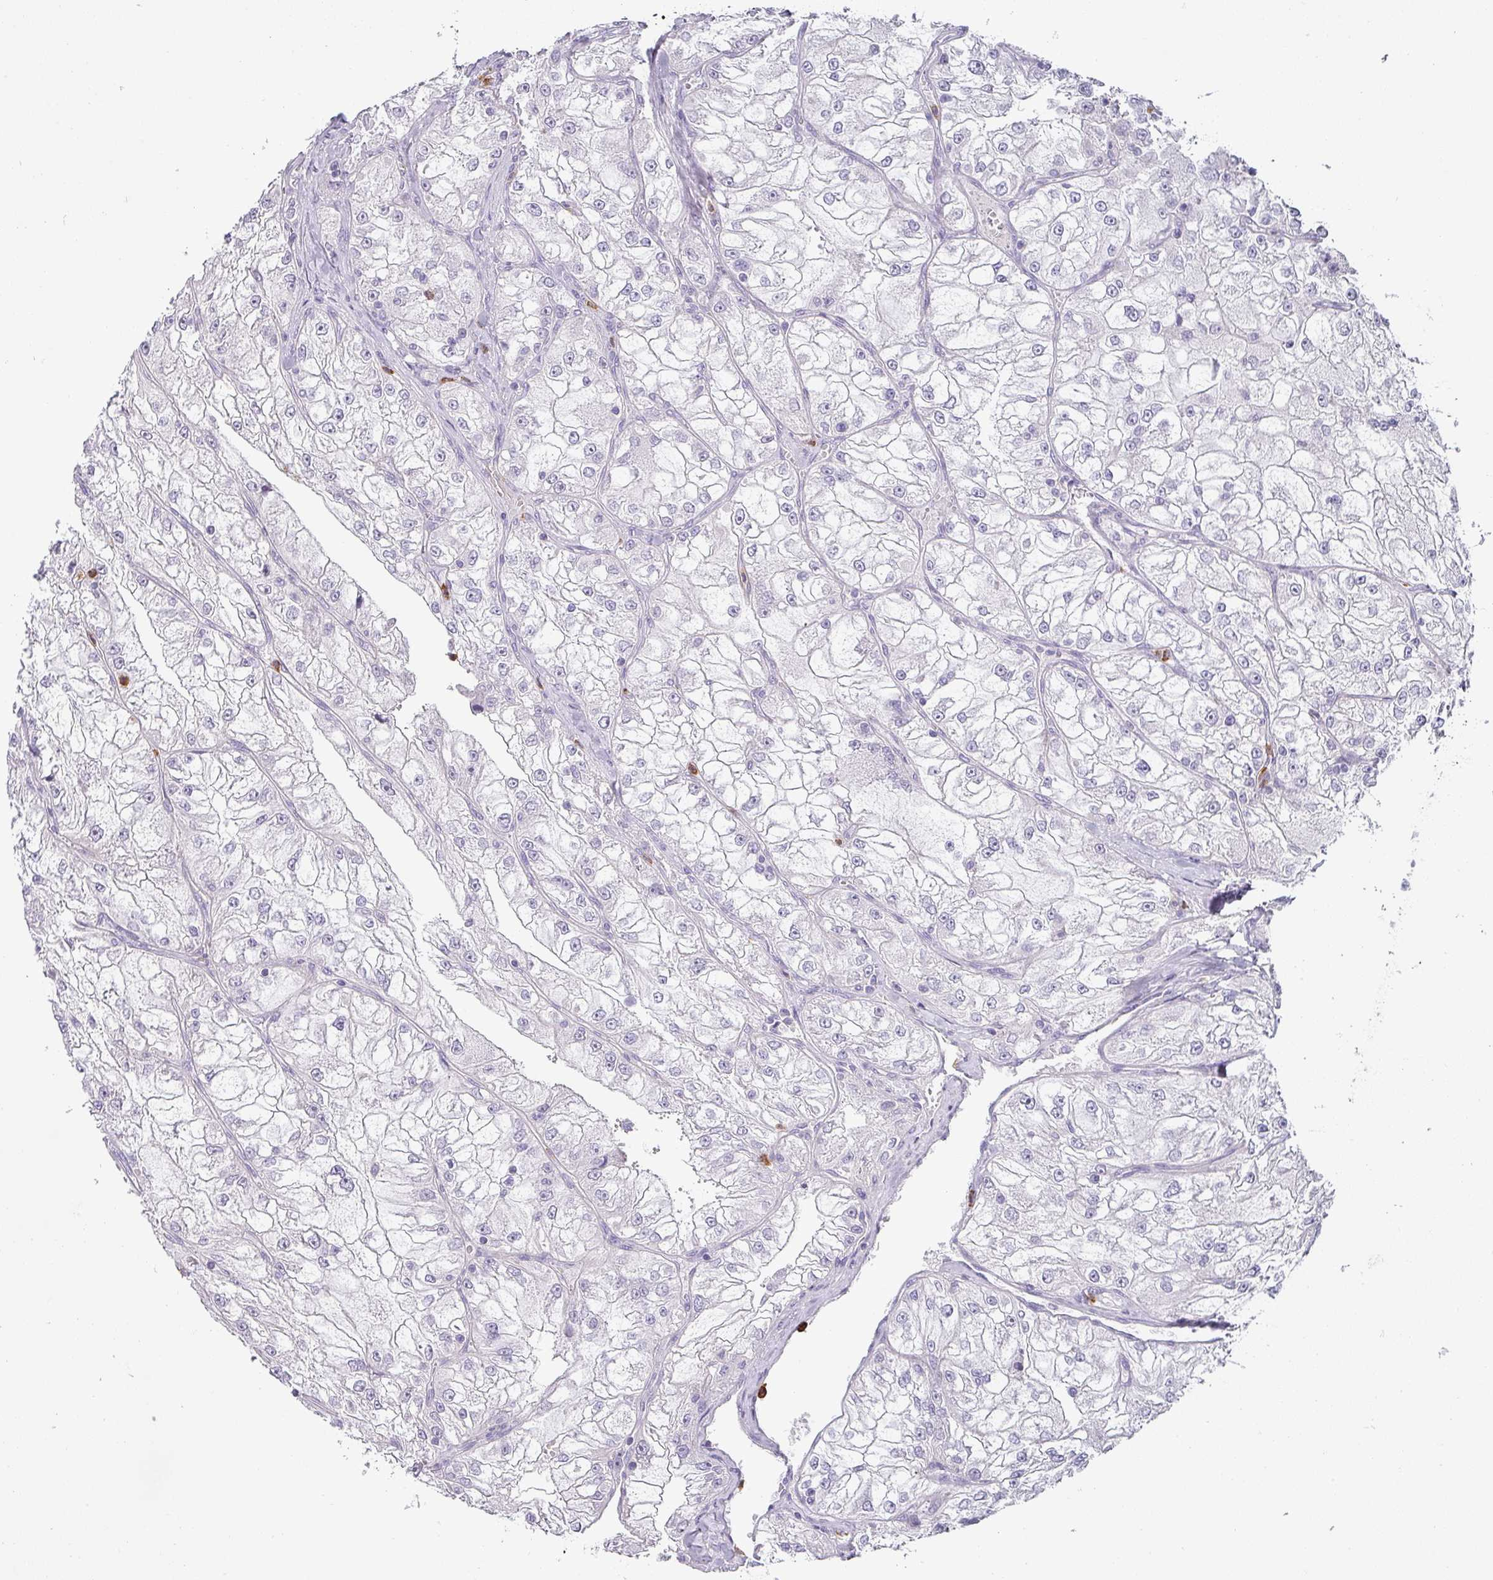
{"staining": {"intensity": "negative", "quantity": "none", "location": "none"}, "tissue": "renal cancer", "cell_type": "Tumor cells", "image_type": "cancer", "snomed": [{"axis": "morphology", "description": "Adenocarcinoma, NOS"}, {"axis": "topography", "description": "Kidney"}], "caption": "There is no significant staining in tumor cells of adenocarcinoma (renal).", "gene": "BTLA", "patient": {"sex": "female", "age": 72}}